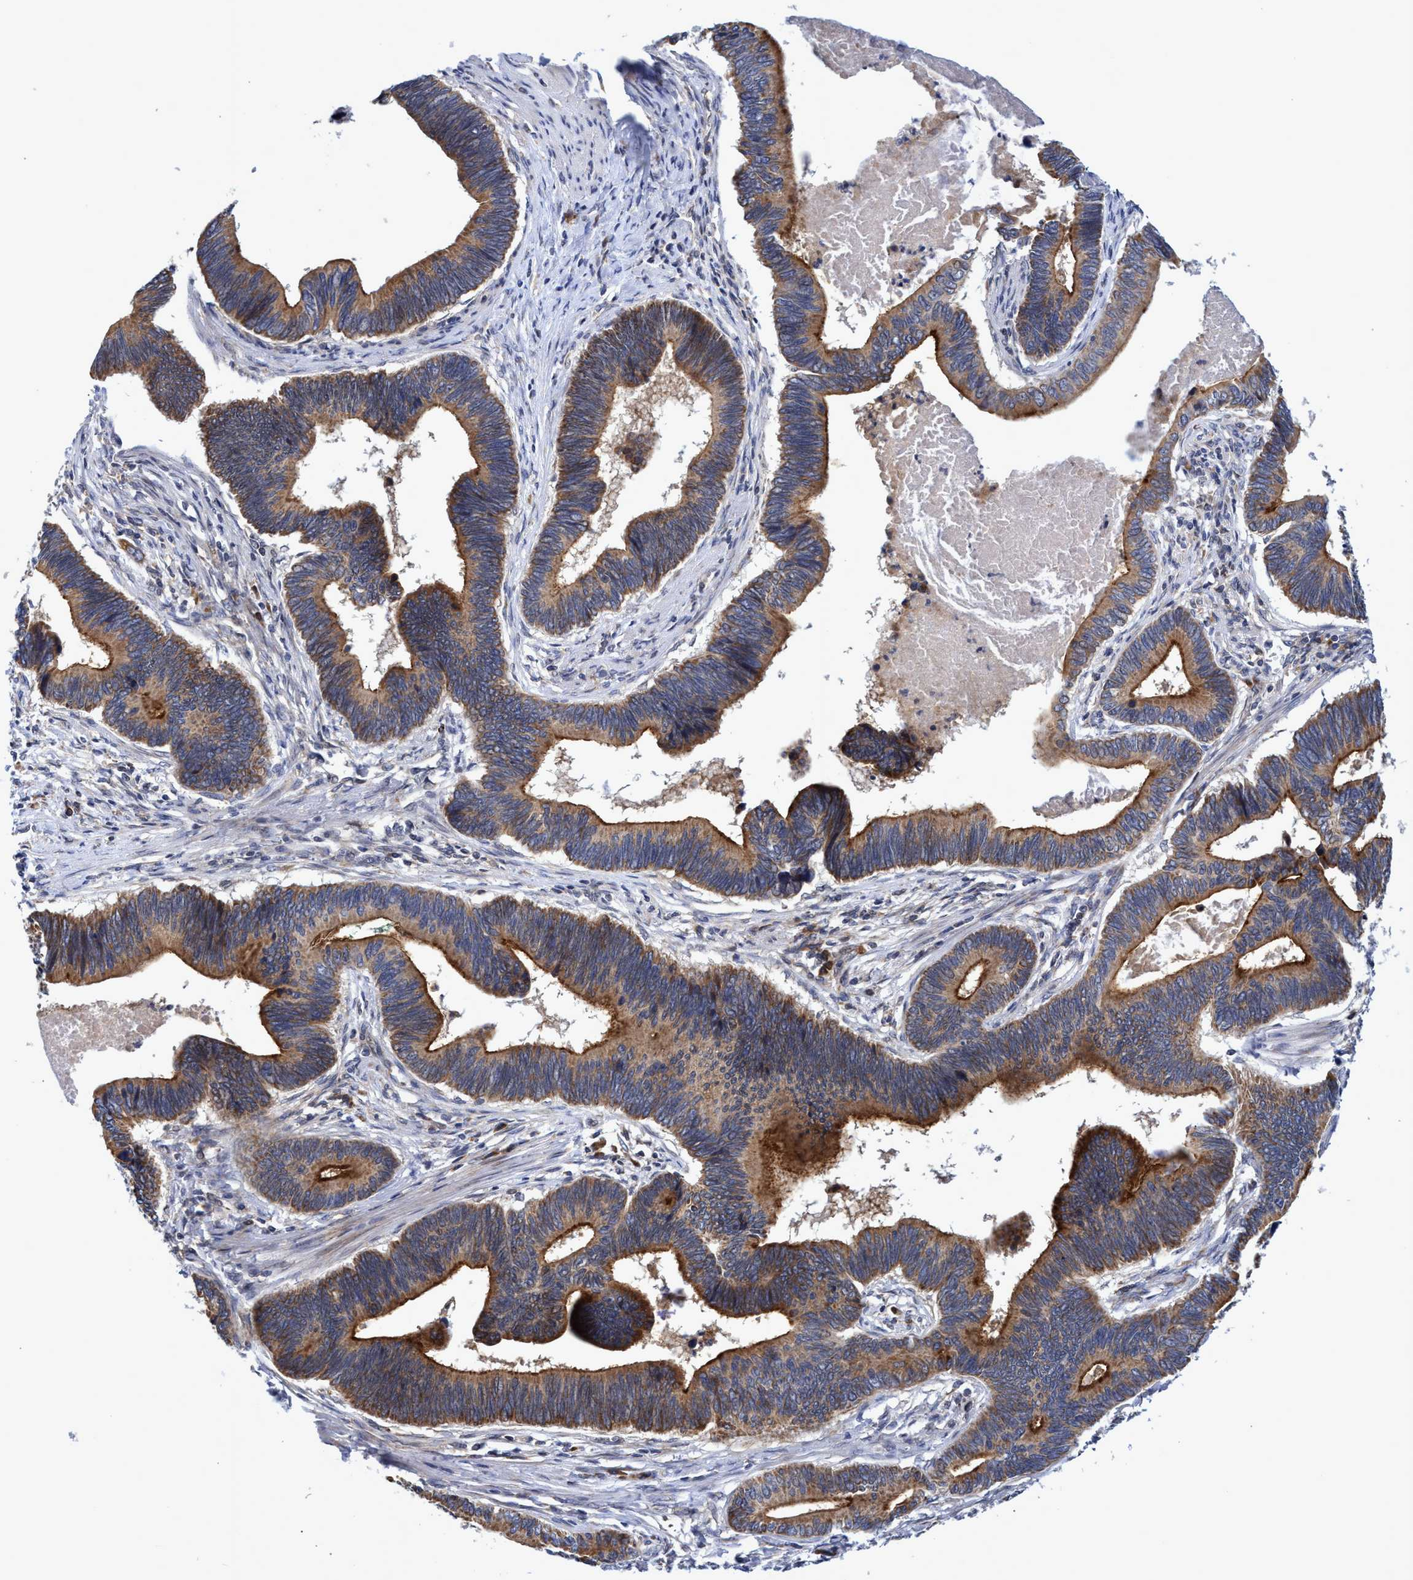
{"staining": {"intensity": "strong", "quantity": ">75%", "location": "cytoplasmic/membranous"}, "tissue": "pancreatic cancer", "cell_type": "Tumor cells", "image_type": "cancer", "snomed": [{"axis": "morphology", "description": "Adenocarcinoma, NOS"}, {"axis": "topography", "description": "Pancreas"}], "caption": "Human adenocarcinoma (pancreatic) stained for a protein (brown) demonstrates strong cytoplasmic/membranous positive positivity in about >75% of tumor cells.", "gene": "NAT16", "patient": {"sex": "female", "age": 70}}